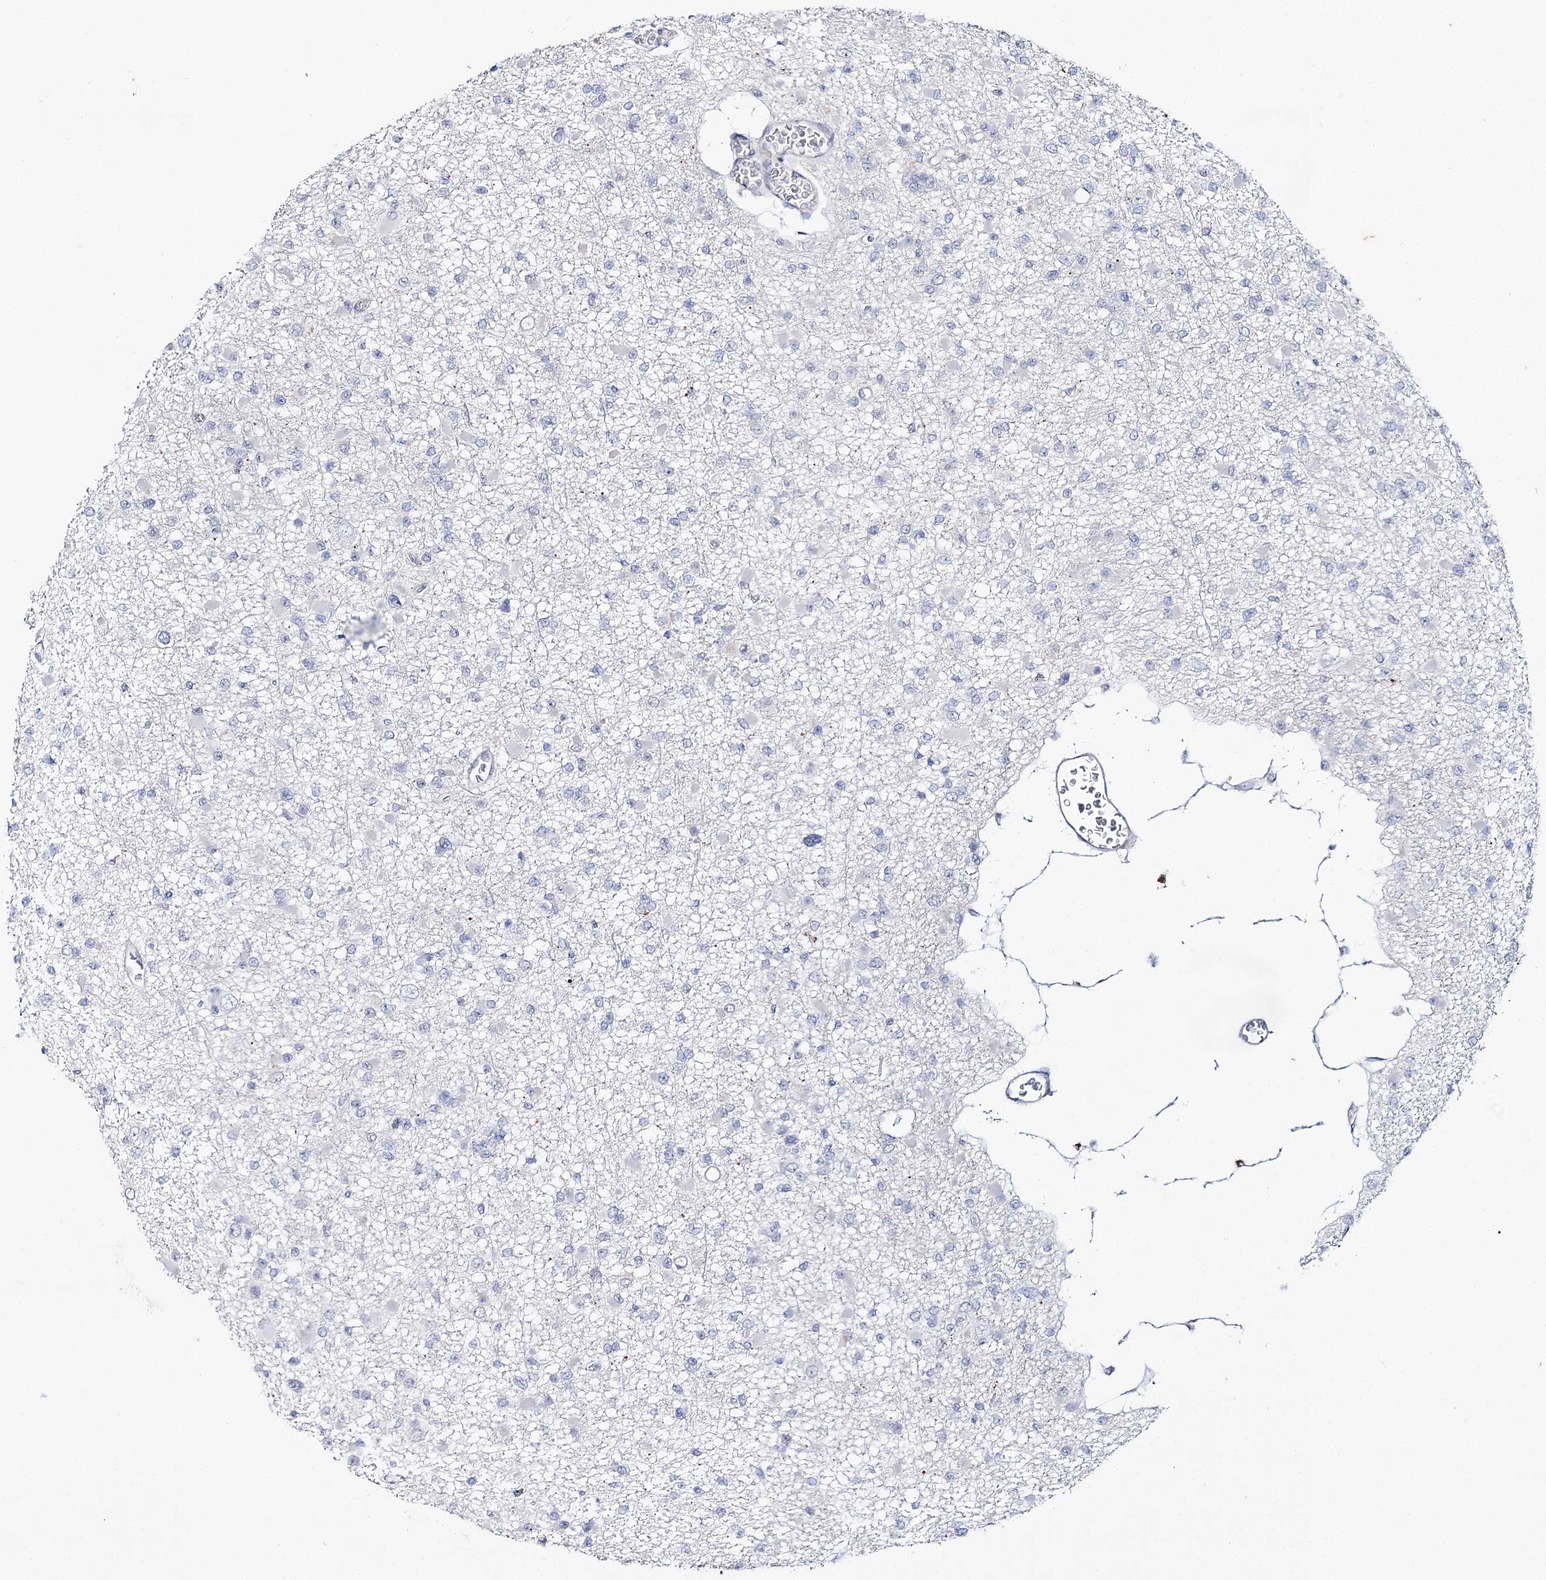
{"staining": {"intensity": "negative", "quantity": "none", "location": "none"}, "tissue": "glioma", "cell_type": "Tumor cells", "image_type": "cancer", "snomed": [{"axis": "morphology", "description": "Glioma, malignant, Low grade"}, {"axis": "topography", "description": "Brain"}], "caption": "Micrograph shows no significant protein staining in tumor cells of glioma.", "gene": "AGXT2", "patient": {"sex": "female", "age": 22}}